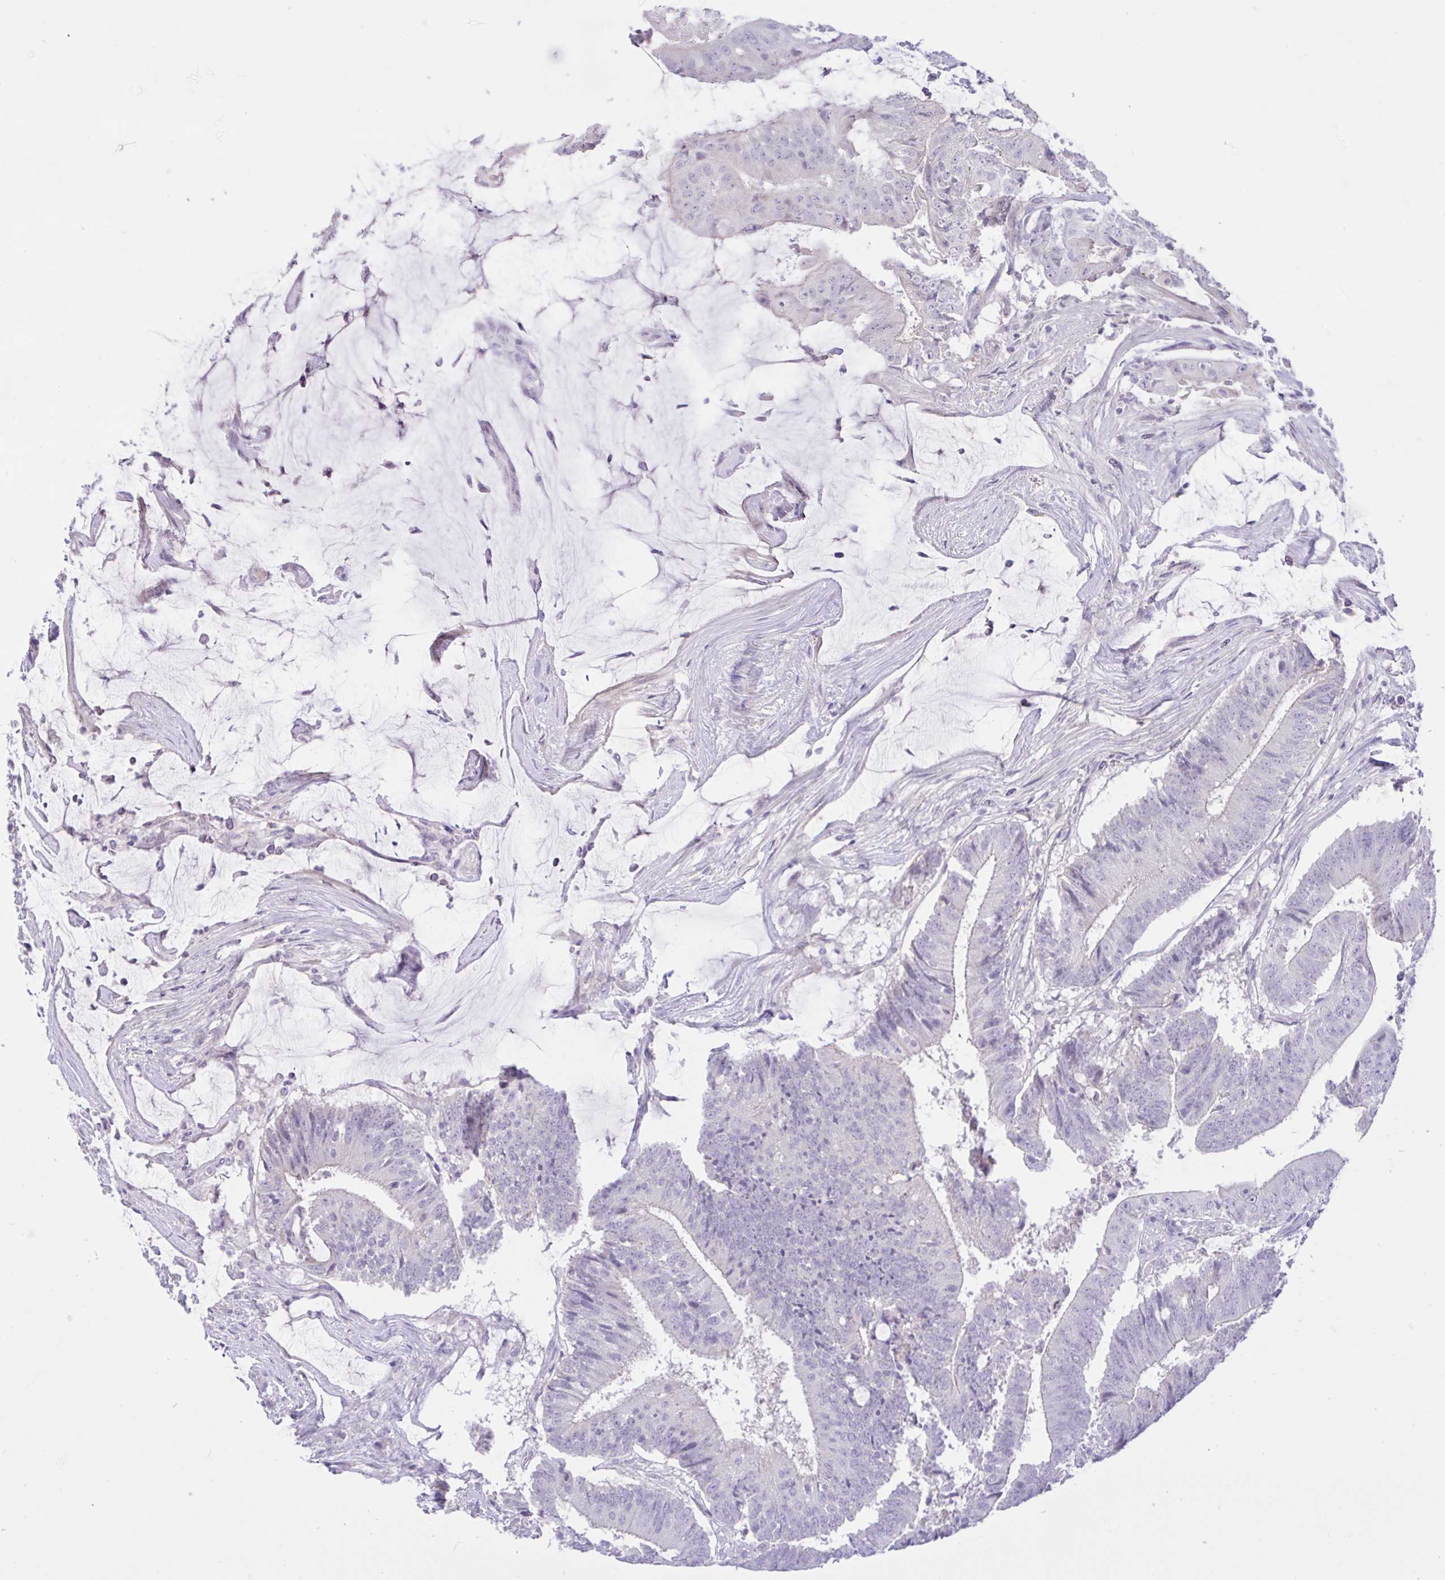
{"staining": {"intensity": "negative", "quantity": "none", "location": "none"}, "tissue": "colorectal cancer", "cell_type": "Tumor cells", "image_type": "cancer", "snomed": [{"axis": "morphology", "description": "Adenocarcinoma, NOS"}, {"axis": "topography", "description": "Colon"}], "caption": "Immunohistochemical staining of colorectal adenocarcinoma demonstrates no significant positivity in tumor cells.", "gene": "ZNF101", "patient": {"sex": "female", "age": 43}}